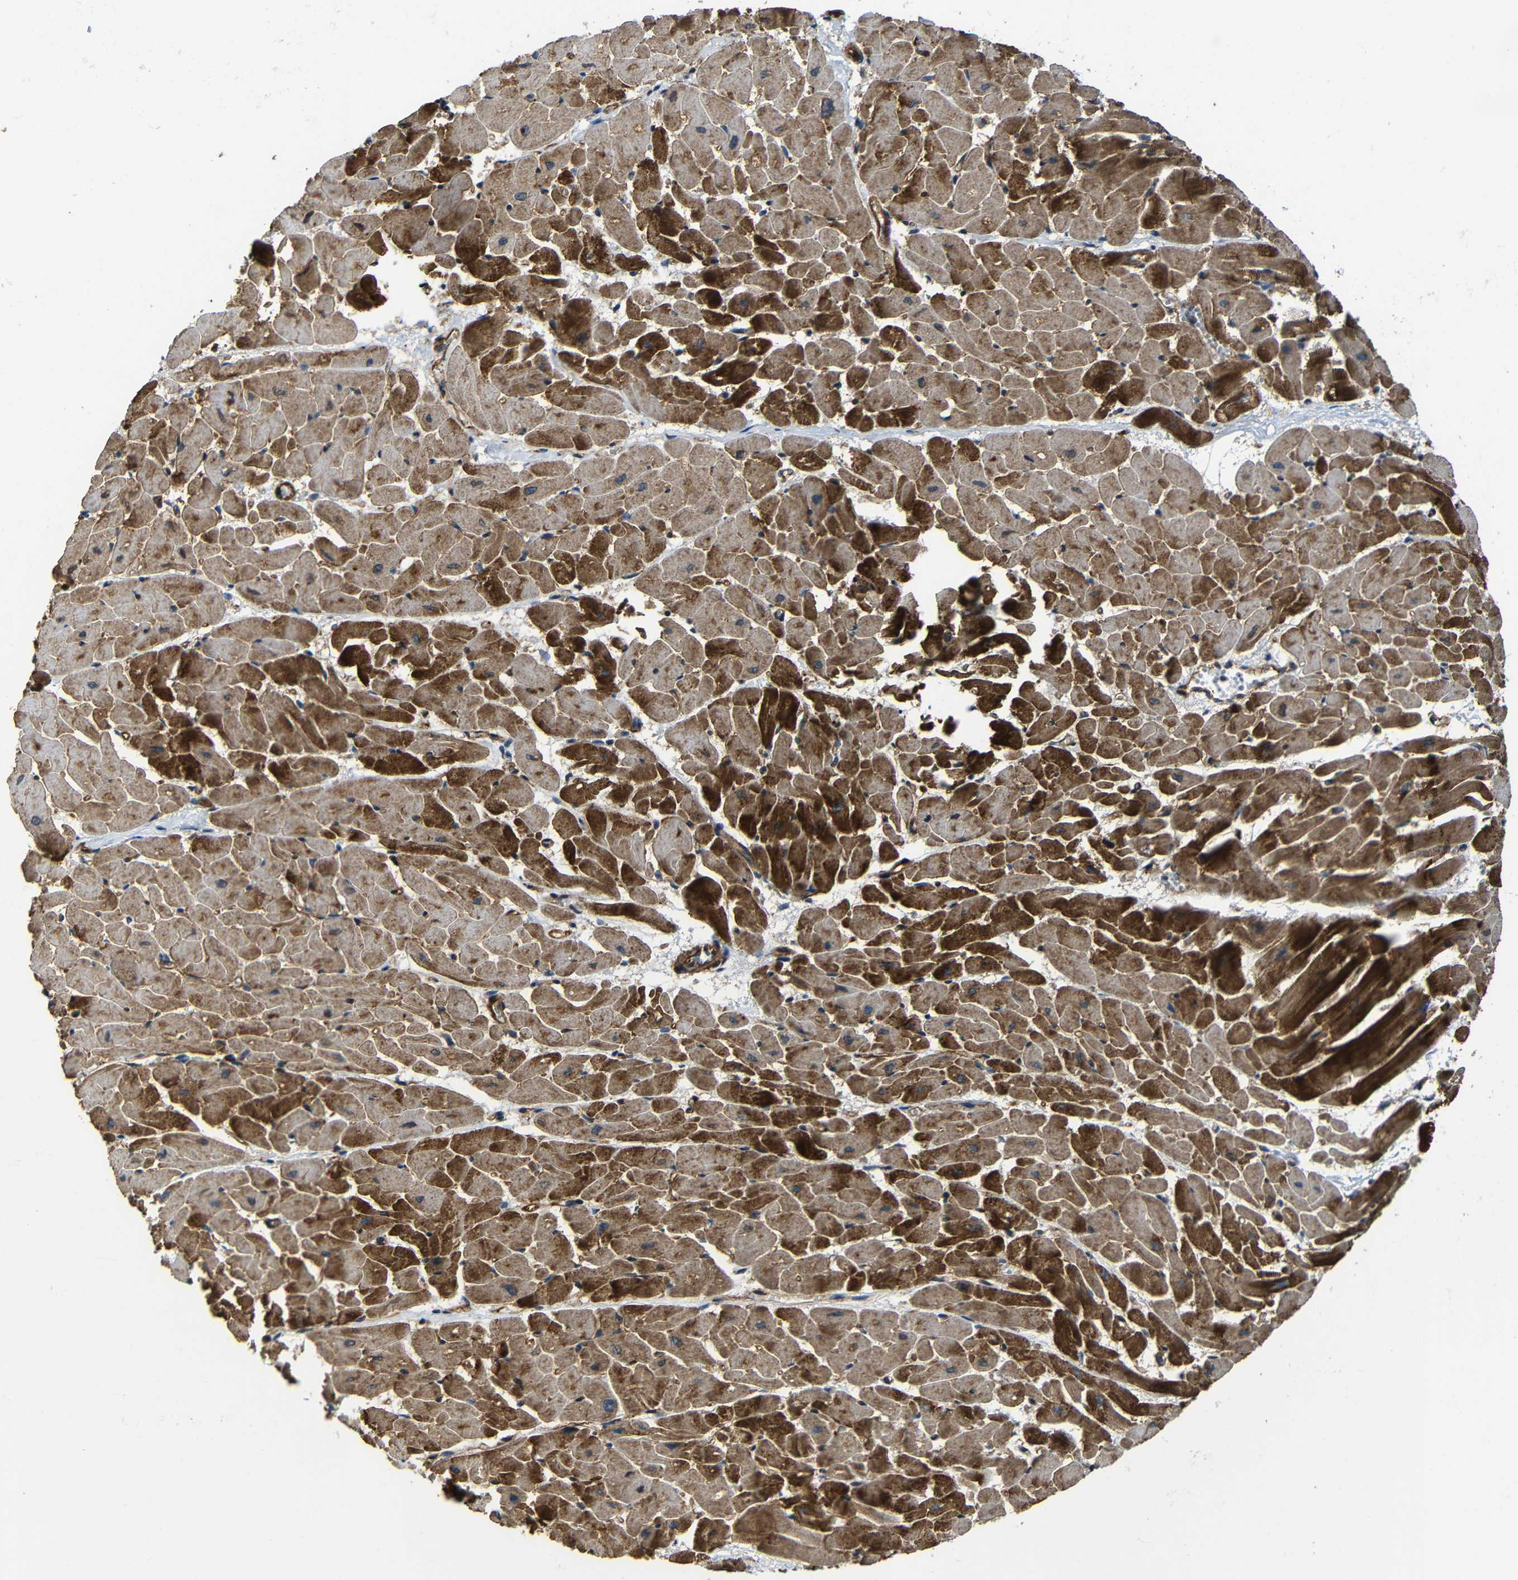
{"staining": {"intensity": "strong", "quantity": ">75%", "location": "cytoplasmic/membranous"}, "tissue": "heart muscle", "cell_type": "Cardiomyocytes", "image_type": "normal", "snomed": [{"axis": "morphology", "description": "Normal tissue, NOS"}, {"axis": "topography", "description": "Heart"}], "caption": "Immunohistochemical staining of unremarkable human heart muscle demonstrates high levels of strong cytoplasmic/membranous positivity in about >75% of cardiomyocytes.", "gene": "PTCH1", "patient": {"sex": "female", "age": 19}}